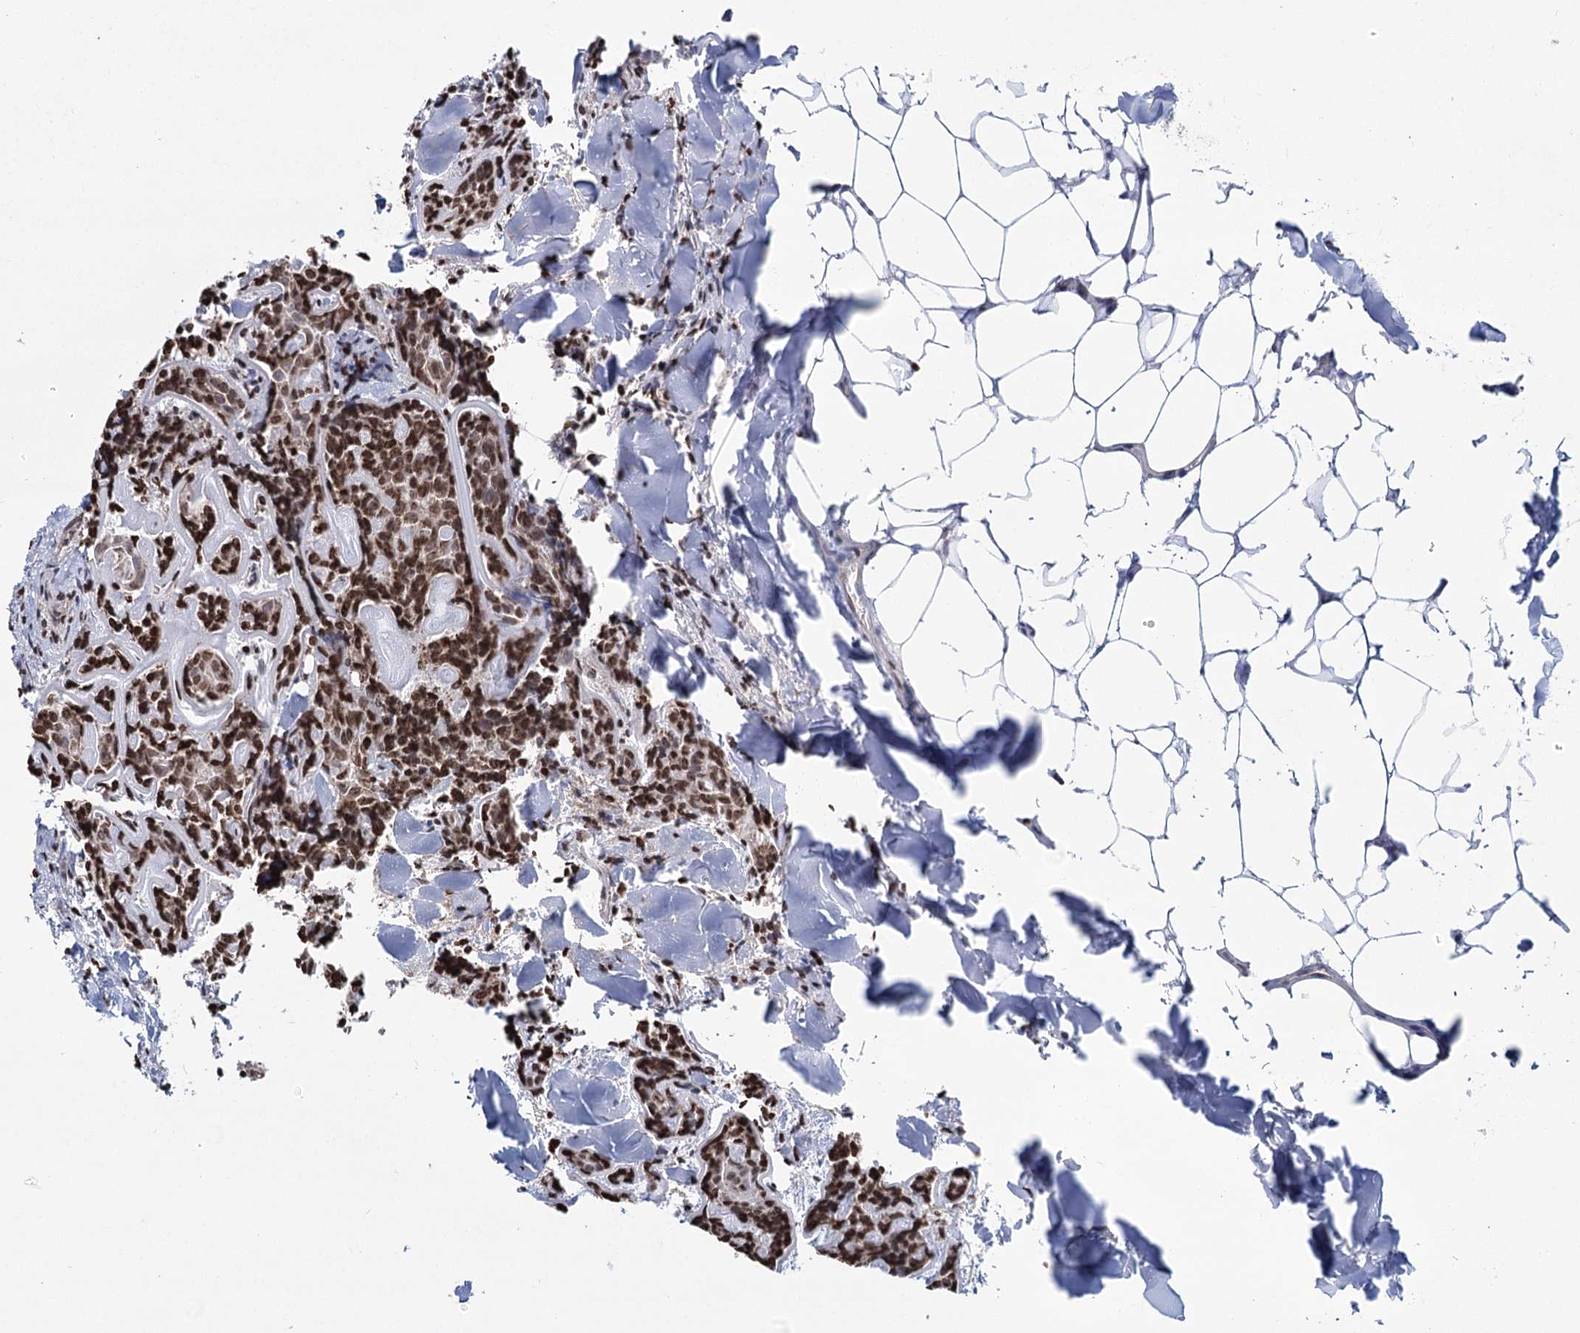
{"staining": {"intensity": "strong", "quantity": ">75%", "location": "cytoplasmic/membranous,nuclear"}, "tissue": "head and neck cancer", "cell_type": "Tumor cells", "image_type": "cancer", "snomed": [{"axis": "morphology", "description": "Adenocarcinoma, NOS"}, {"axis": "topography", "description": "Salivary gland"}, {"axis": "topography", "description": "Head-Neck"}], "caption": "A histopathology image of human head and neck cancer stained for a protein demonstrates strong cytoplasmic/membranous and nuclear brown staining in tumor cells.", "gene": "PDHX", "patient": {"sex": "female", "age": 63}}